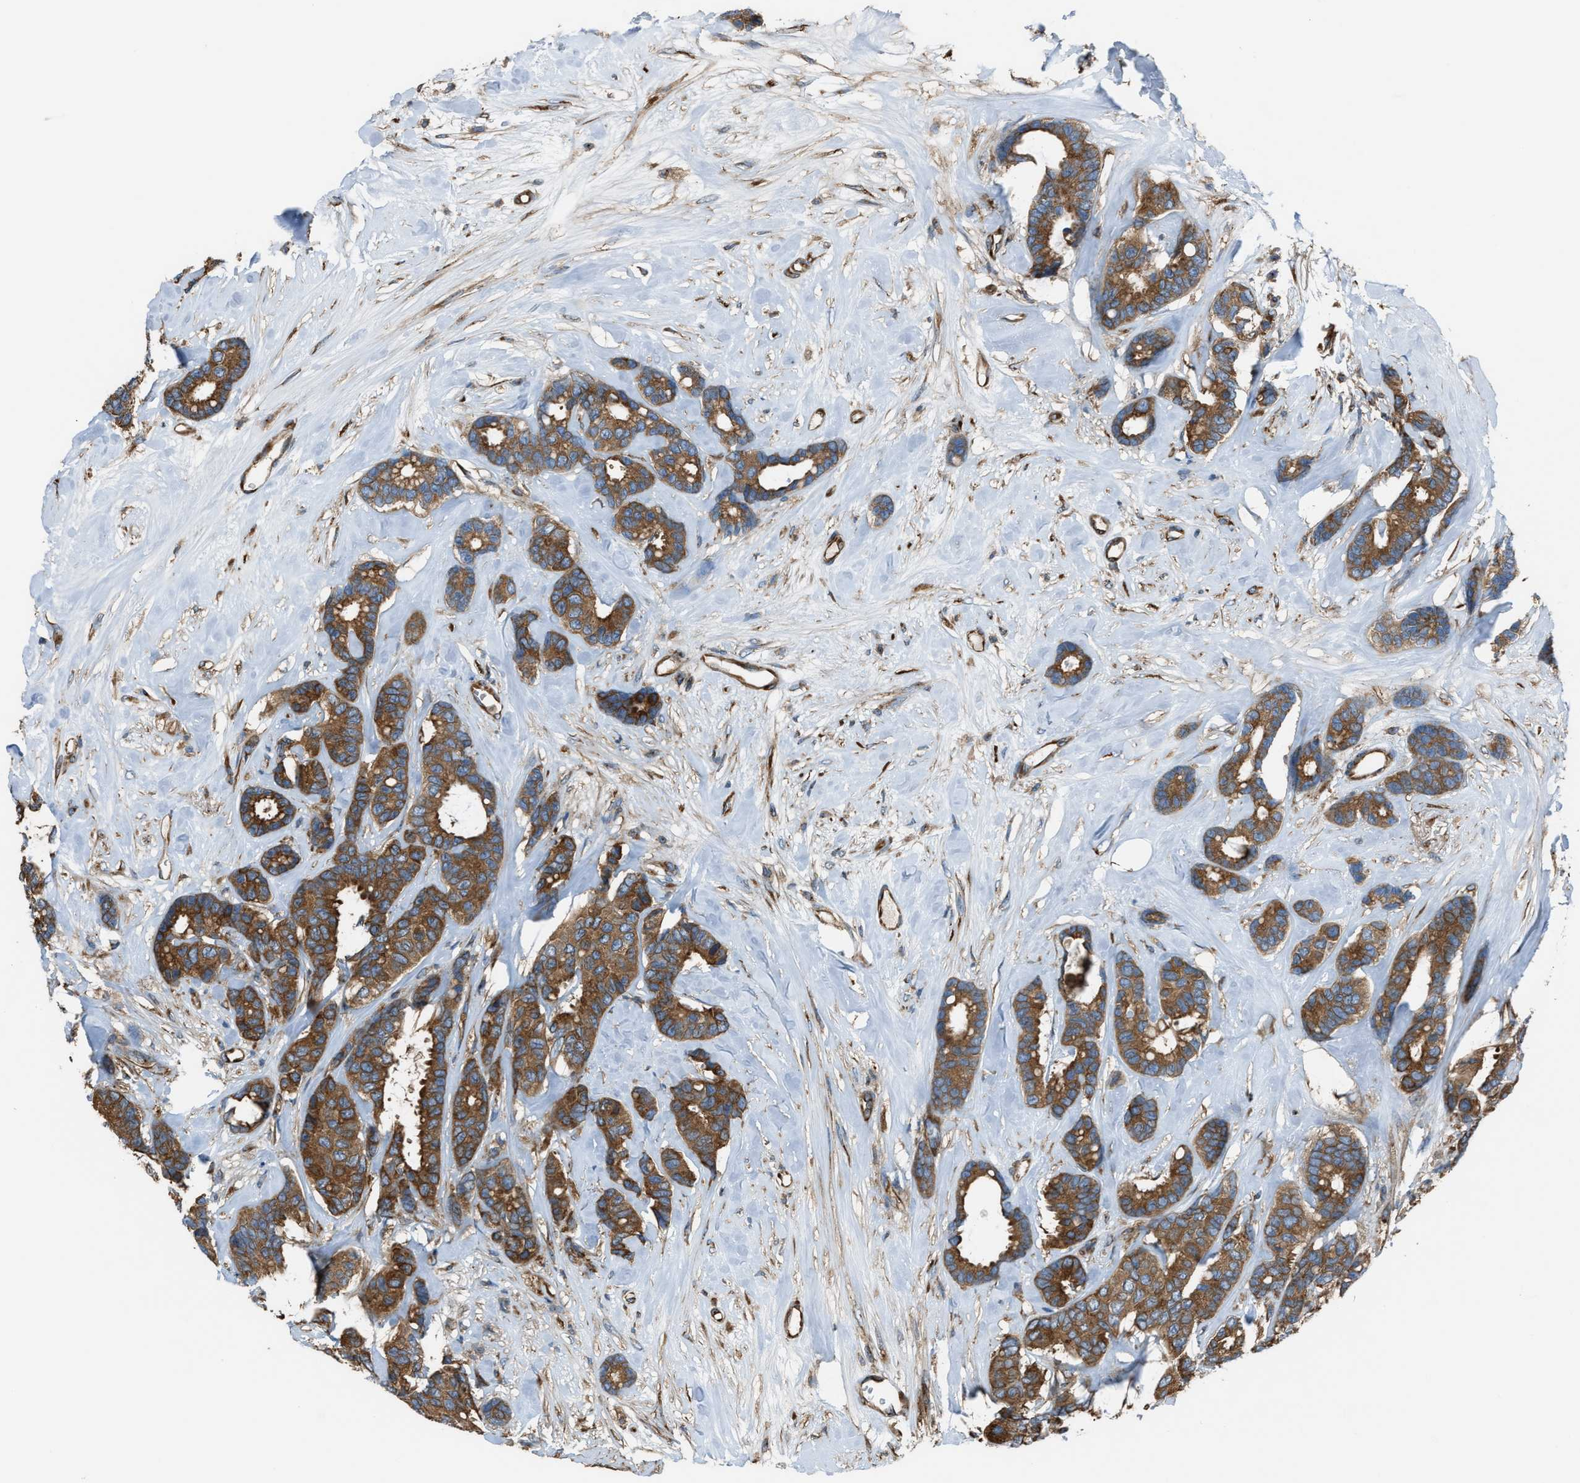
{"staining": {"intensity": "strong", "quantity": ">75%", "location": "cytoplasmic/membranous"}, "tissue": "breast cancer", "cell_type": "Tumor cells", "image_type": "cancer", "snomed": [{"axis": "morphology", "description": "Duct carcinoma"}, {"axis": "topography", "description": "Breast"}], "caption": "Breast cancer (infiltrating ductal carcinoma) tissue displays strong cytoplasmic/membranous staining in approximately >75% of tumor cells, visualized by immunohistochemistry.", "gene": "TRPC1", "patient": {"sex": "female", "age": 87}}